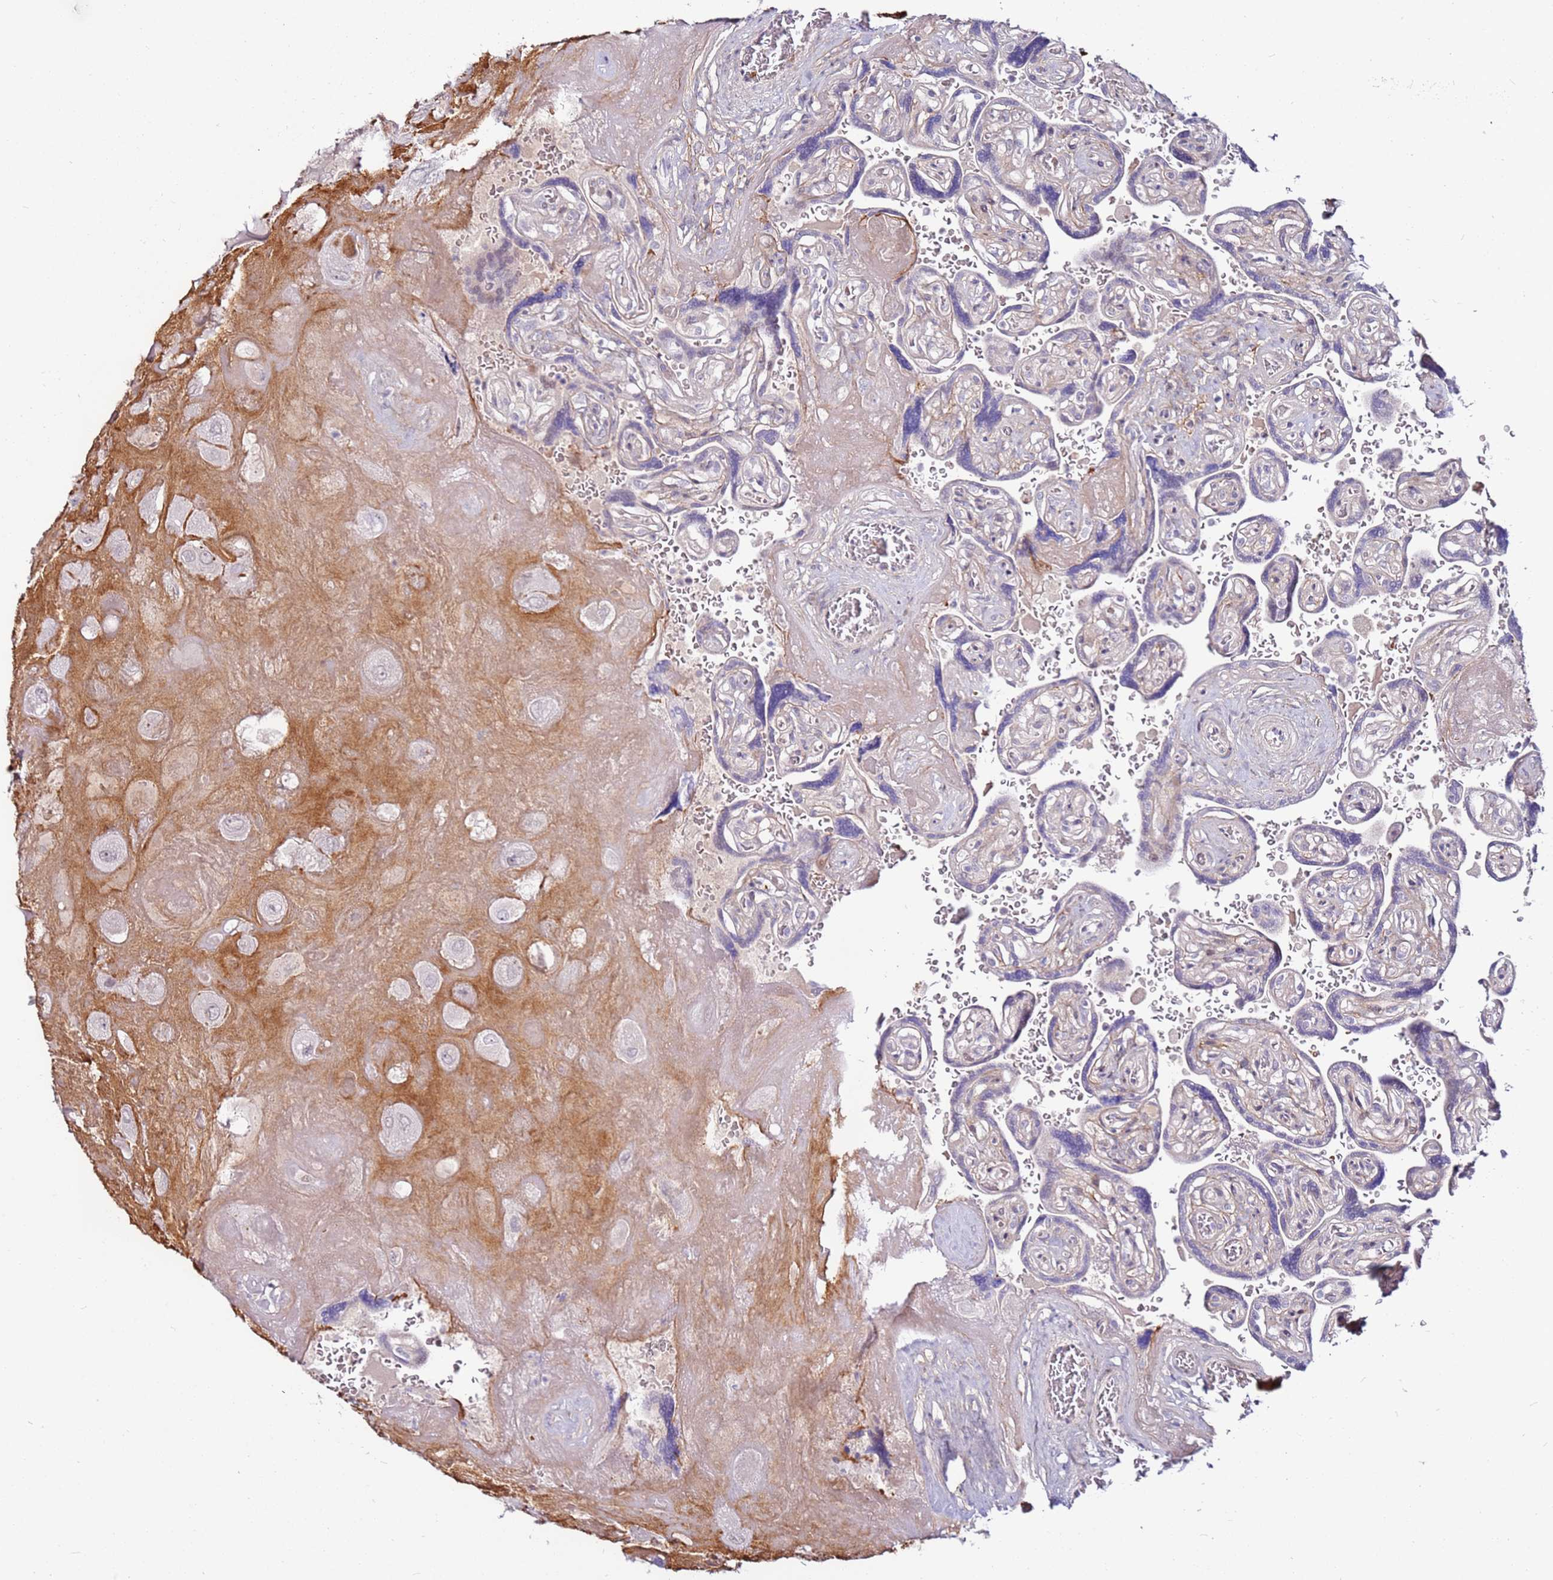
{"staining": {"intensity": "negative", "quantity": "none", "location": "none"}, "tissue": "placenta", "cell_type": "Decidual cells", "image_type": "normal", "snomed": [{"axis": "morphology", "description": "Normal tissue, NOS"}, {"axis": "topography", "description": "Placenta"}], "caption": "IHC micrograph of benign placenta: human placenta stained with DAB (3,3'-diaminobenzidine) demonstrates no significant protein positivity in decidual cells.", "gene": "MTG2", "patient": {"sex": "female", "age": 32}}